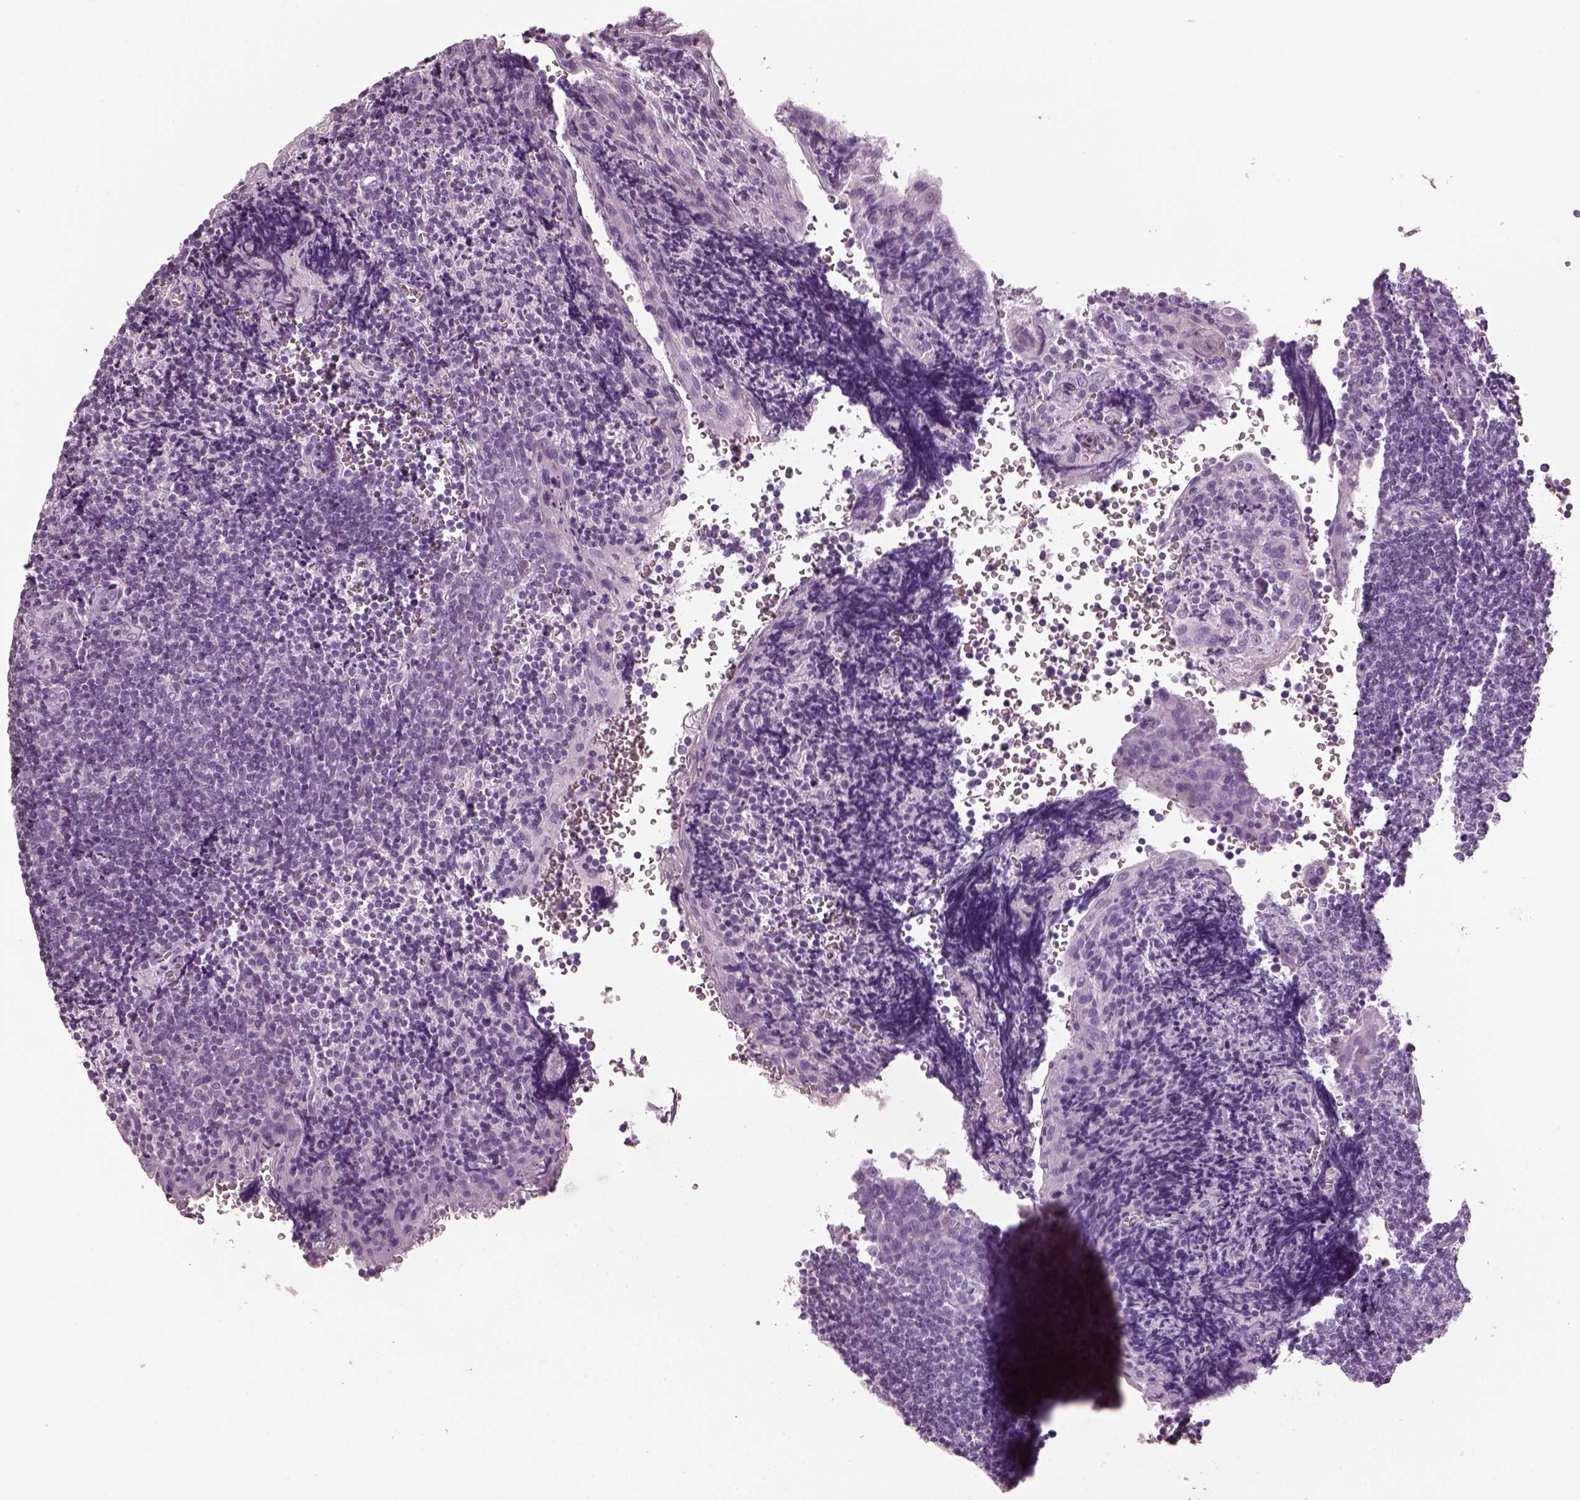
{"staining": {"intensity": "negative", "quantity": "none", "location": "none"}, "tissue": "tonsil", "cell_type": "Germinal center cells", "image_type": "normal", "snomed": [{"axis": "morphology", "description": "Normal tissue, NOS"}, {"axis": "morphology", "description": "Inflammation, NOS"}, {"axis": "topography", "description": "Tonsil"}], "caption": "Human tonsil stained for a protein using immunohistochemistry (IHC) reveals no staining in germinal center cells.", "gene": "KRTAP3", "patient": {"sex": "female", "age": 31}}